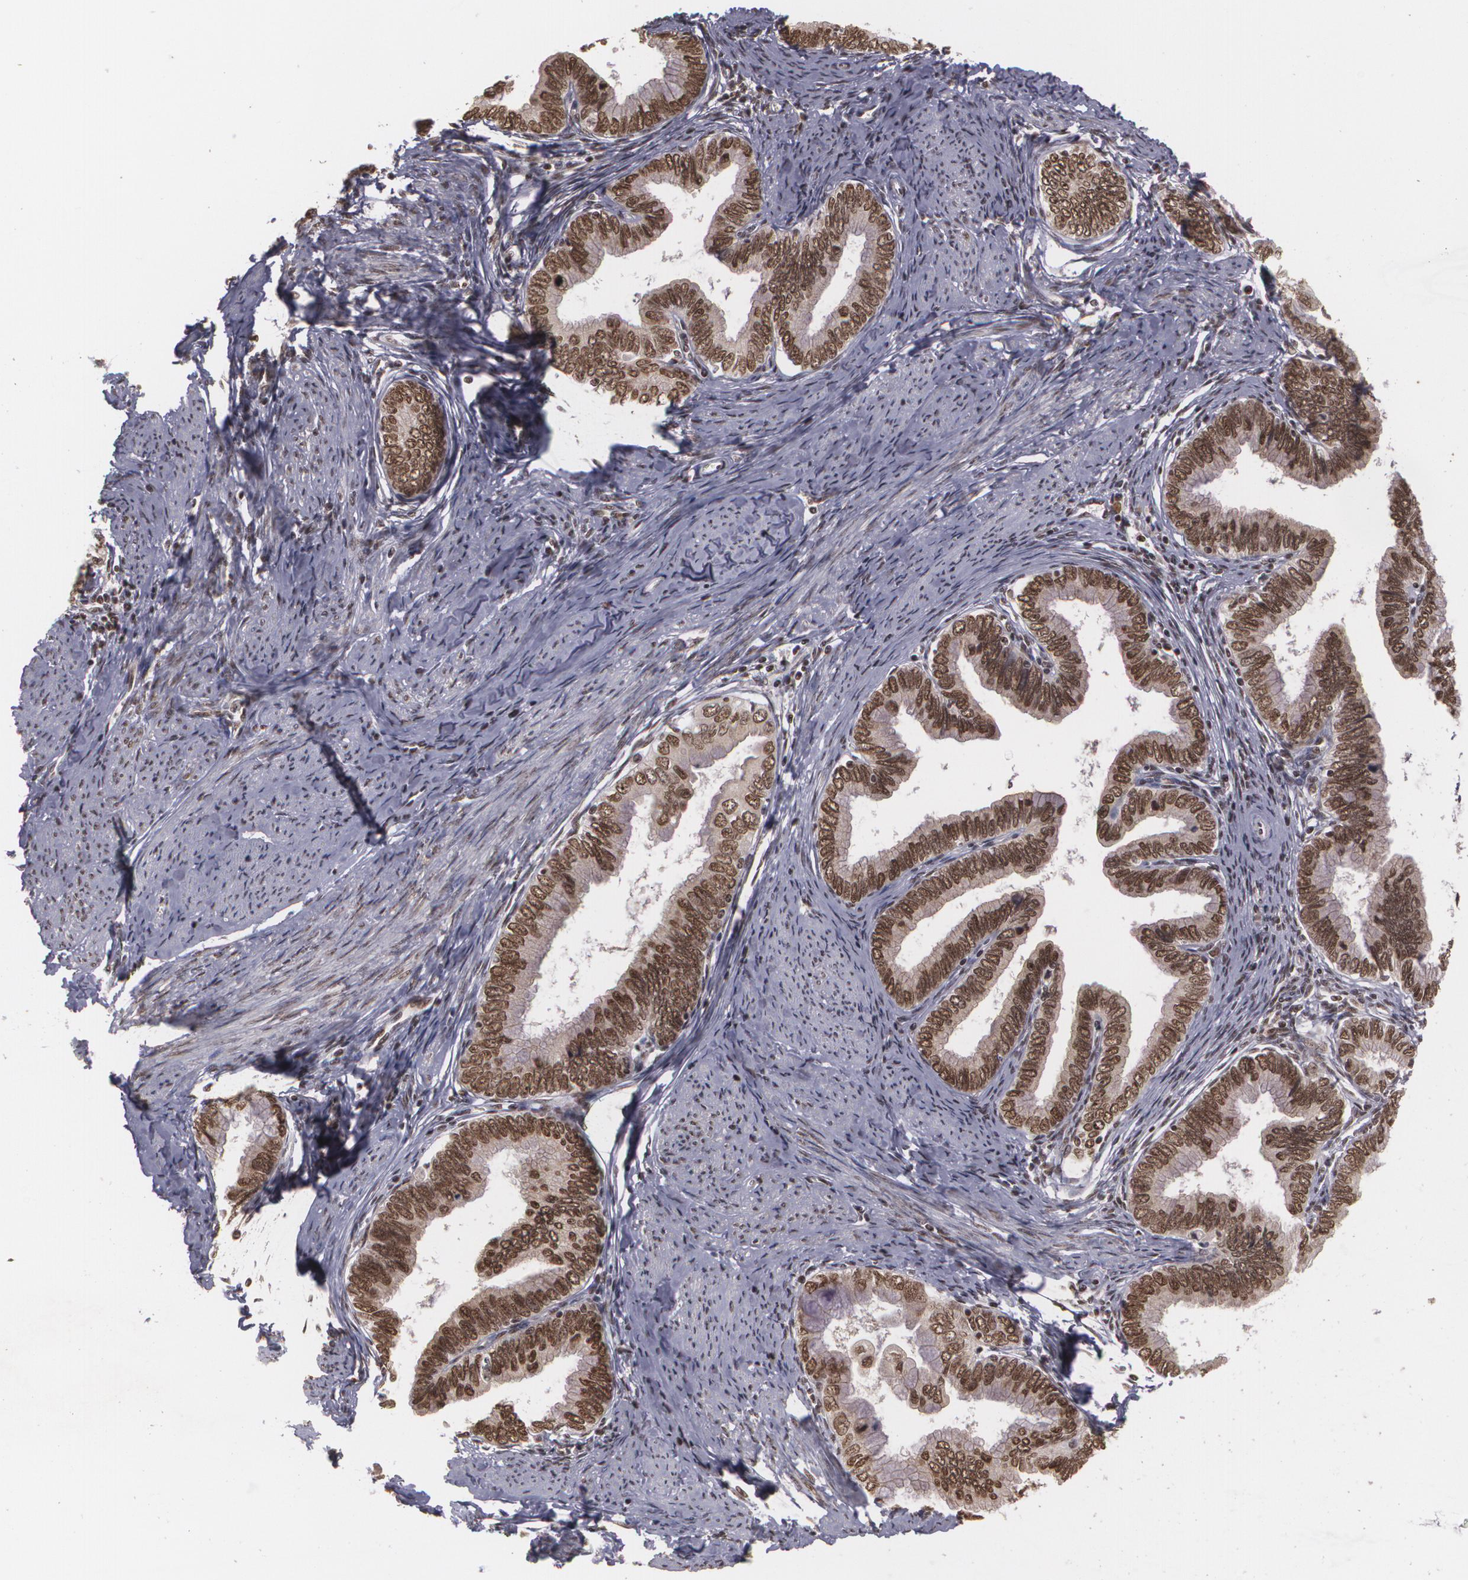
{"staining": {"intensity": "strong", "quantity": ">75%", "location": "nuclear"}, "tissue": "cervical cancer", "cell_type": "Tumor cells", "image_type": "cancer", "snomed": [{"axis": "morphology", "description": "Adenocarcinoma, NOS"}, {"axis": "topography", "description": "Cervix"}], "caption": "The micrograph reveals staining of cervical cancer, revealing strong nuclear protein staining (brown color) within tumor cells.", "gene": "RXRB", "patient": {"sex": "female", "age": 49}}